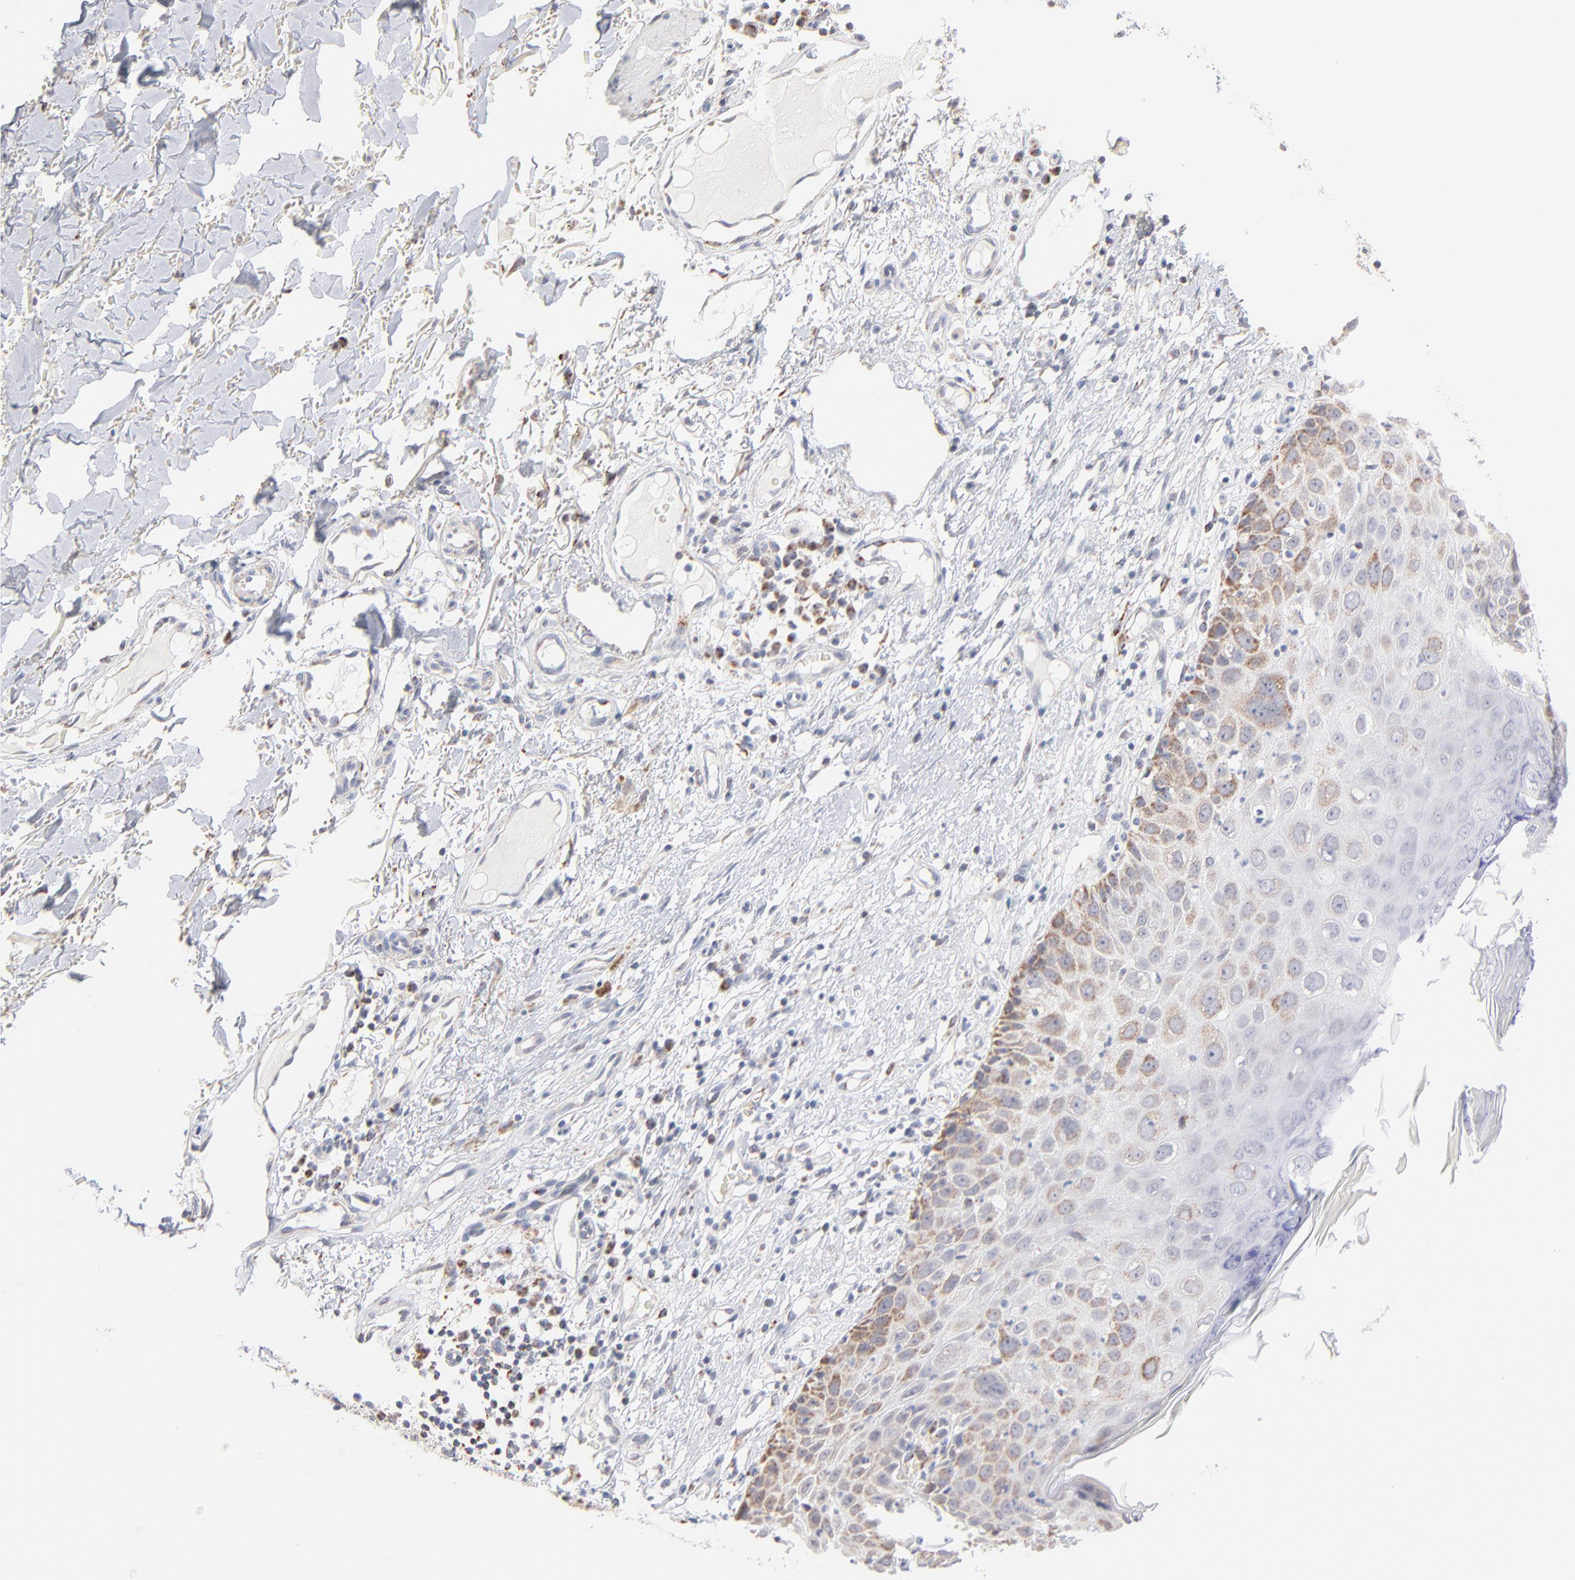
{"staining": {"intensity": "moderate", "quantity": "25%-75%", "location": "cytoplasmic/membranous"}, "tissue": "skin cancer", "cell_type": "Tumor cells", "image_type": "cancer", "snomed": [{"axis": "morphology", "description": "Squamous cell carcinoma, NOS"}, {"axis": "topography", "description": "Skin"}], "caption": "This photomicrograph reveals skin cancer stained with IHC to label a protein in brown. The cytoplasmic/membranous of tumor cells show moderate positivity for the protein. Nuclei are counter-stained blue.", "gene": "MRPL58", "patient": {"sex": "male", "age": 87}}